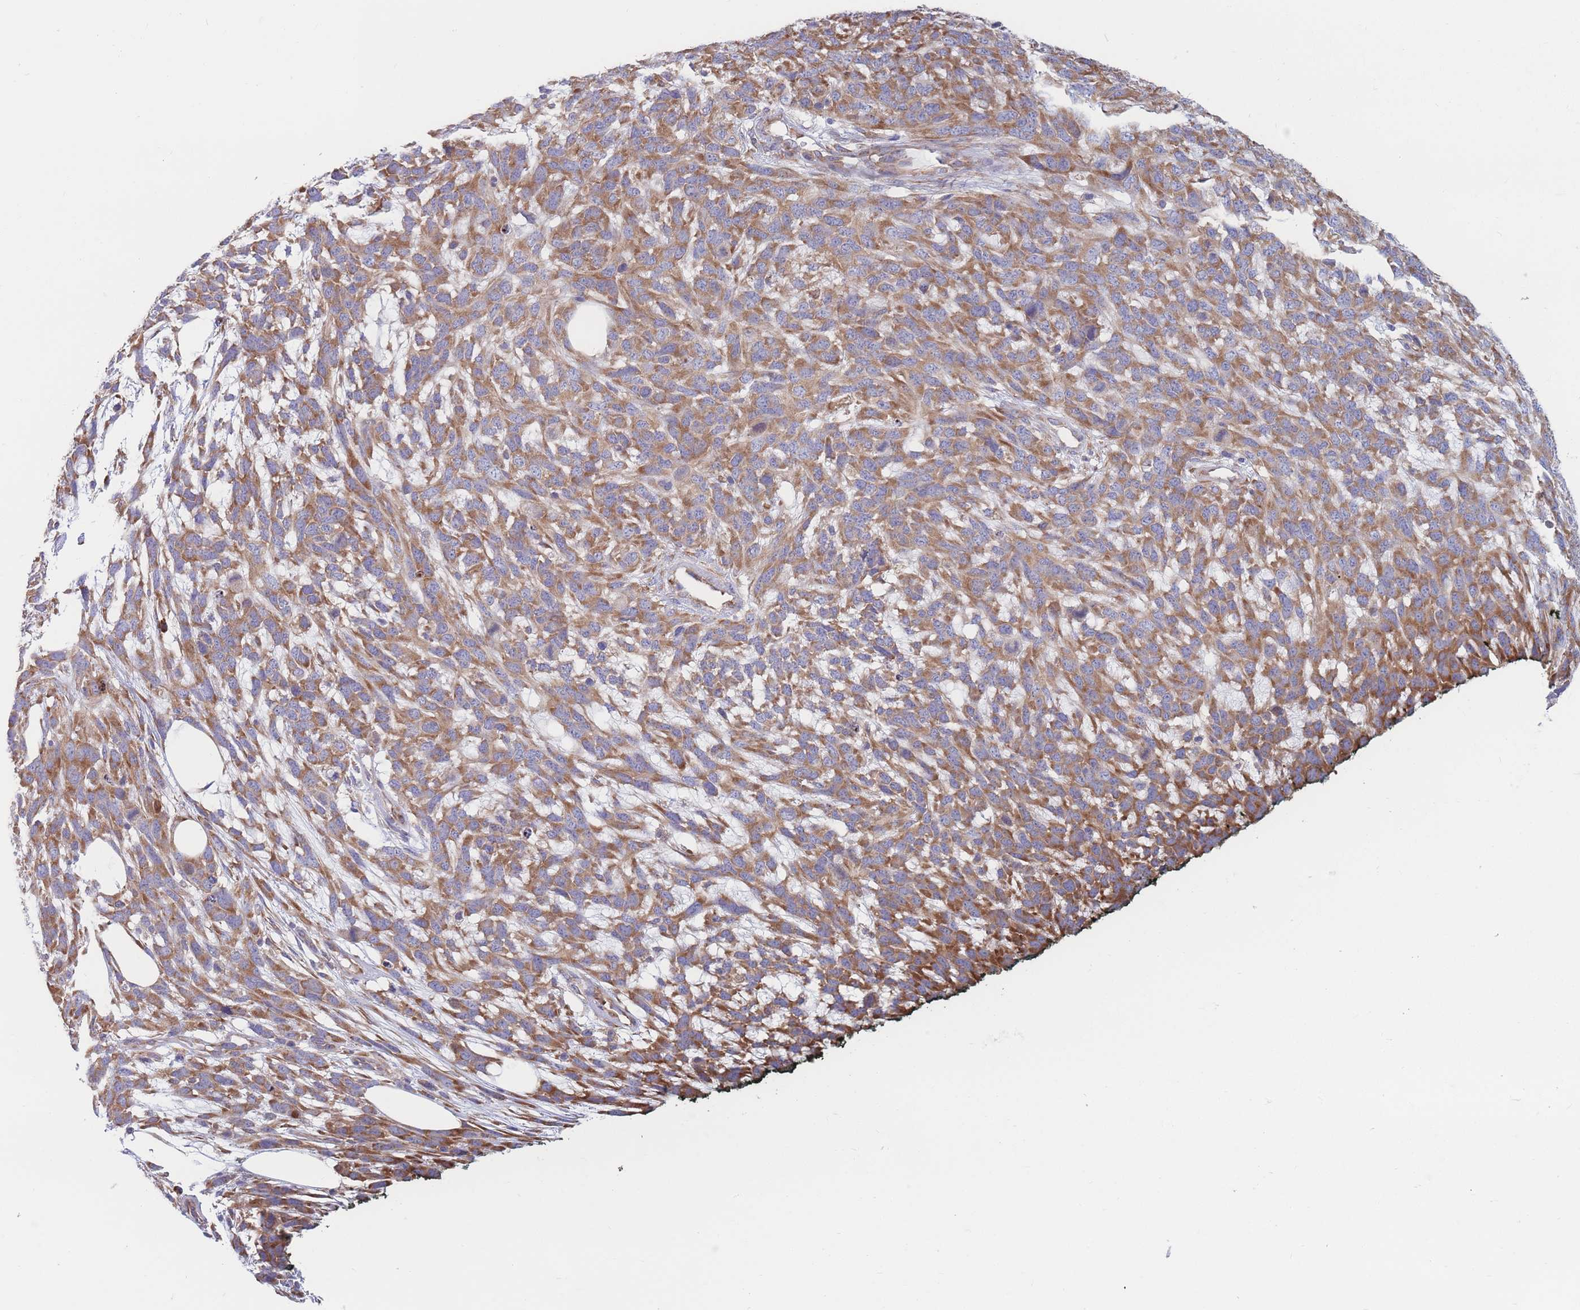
{"staining": {"intensity": "moderate", "quantity": ">75%", "location": "cytoplasmic/membranous"}, "tissue": "melanoma", "cell_type": "Tumor cells", "image_type": "cancer", "snomed": [{"axis": "morphology", "description": "Normal morphology"}, {"axis": "morphology", "description": "Malignant melanoma, NOS"}, {"axis": "topography", "description": "Skin"}], "caption": "This micrograph shows immunohistochemistry (IHC) staining of human melanoma, with medium moderate cytoplasmic/membranous expression in about >75% of tumor cells.", "gene": "RPL8", "patient": {"sex": "female", "age": 72}}